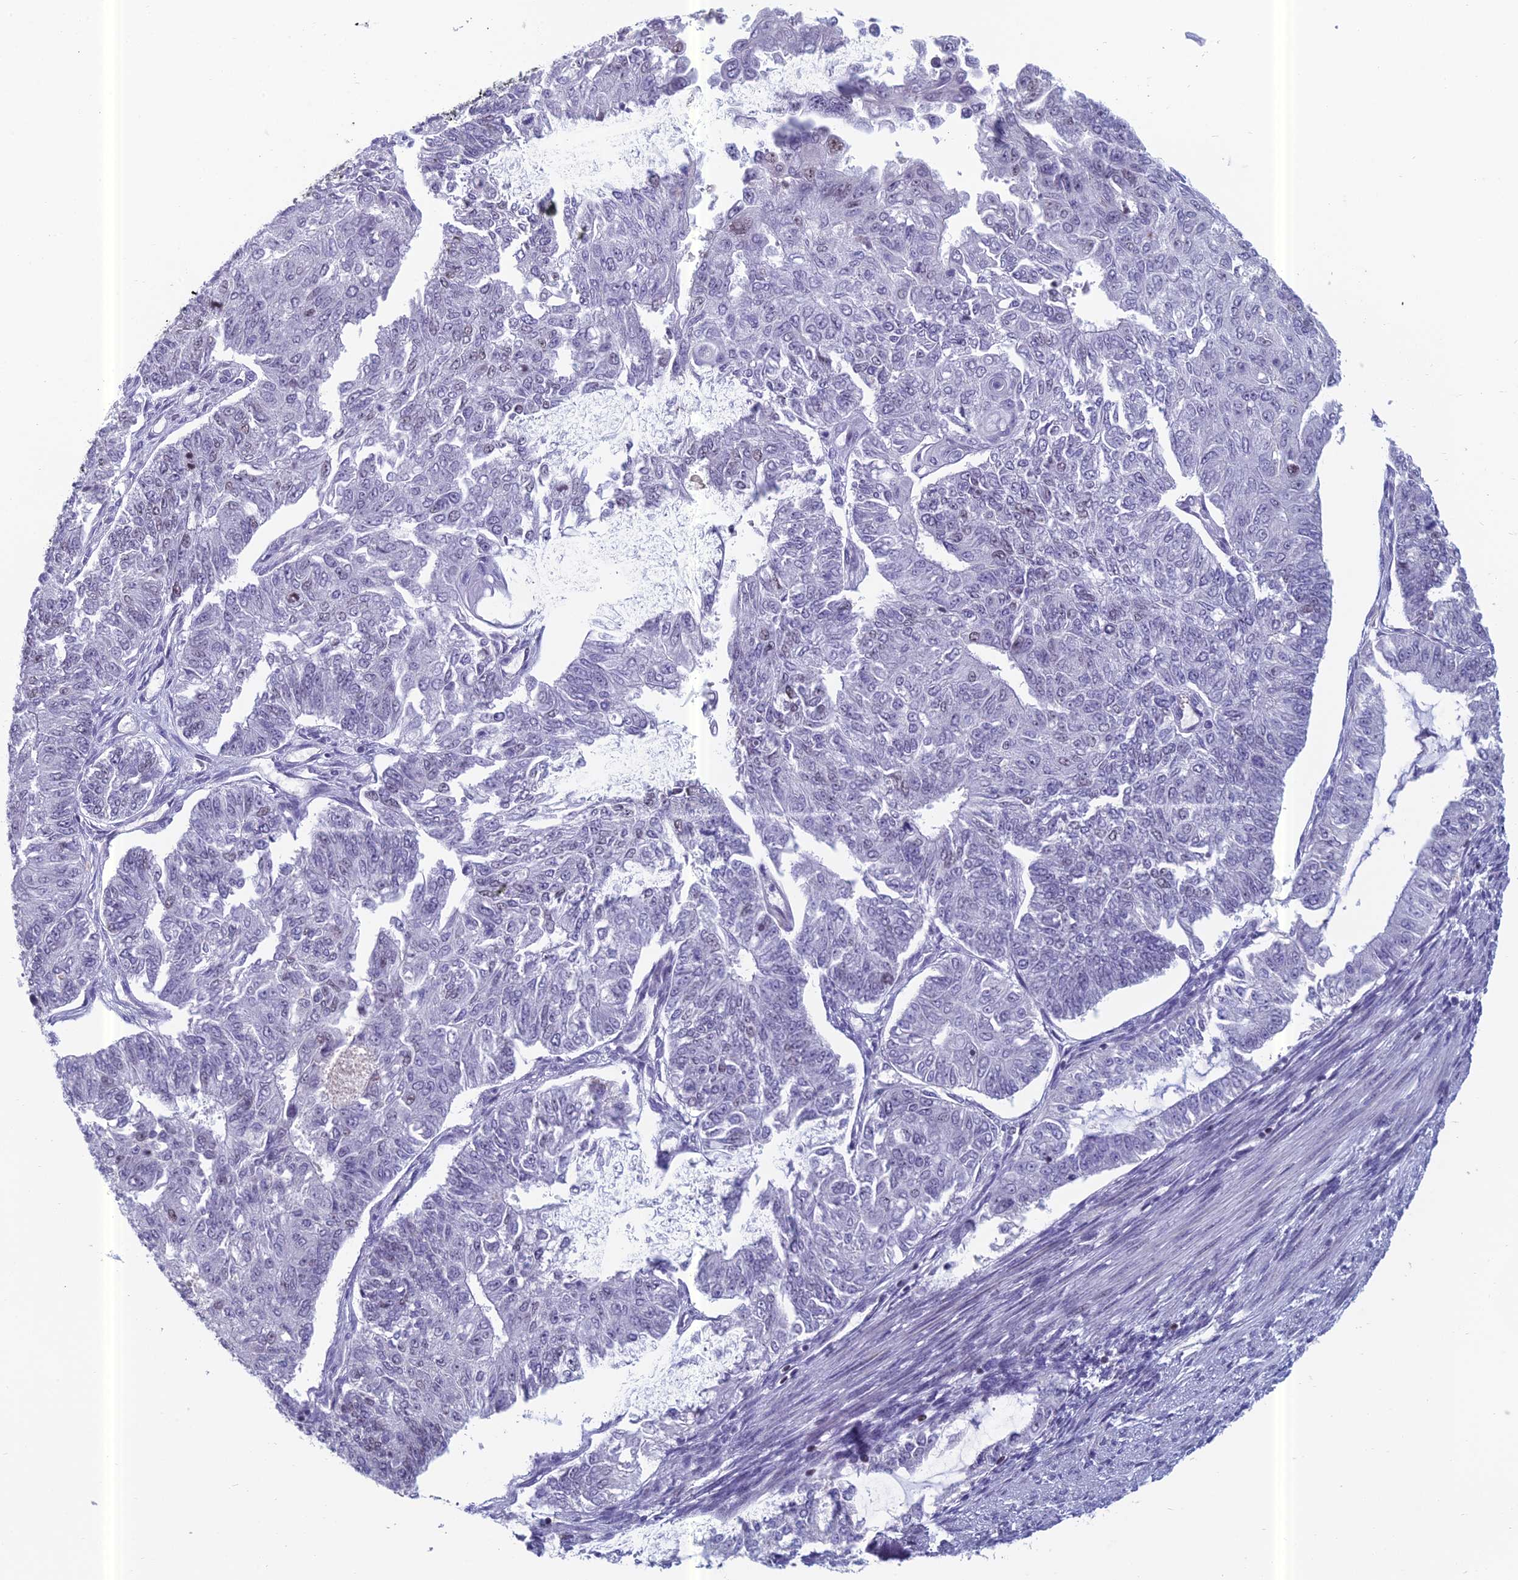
{"staining": {"intensity": "negative", "quantity": "none", "location": "none"}, "tissue": "endometrial cancer", "cell_type": "Tumor cells", "image_type": "cancer", "snomed": [{"axis": "morphology", "description": "Adenocarcinoma, NOS"}, {"axis": "topography", "description": "Endometrium"}], "caption": "Adenocarcinoma (endometrial) was stained to show a protein in brown. There is no significant positivity in tumor cells.", "gene": "RGS17", "patient": {"sex": "female", "age": 32}}